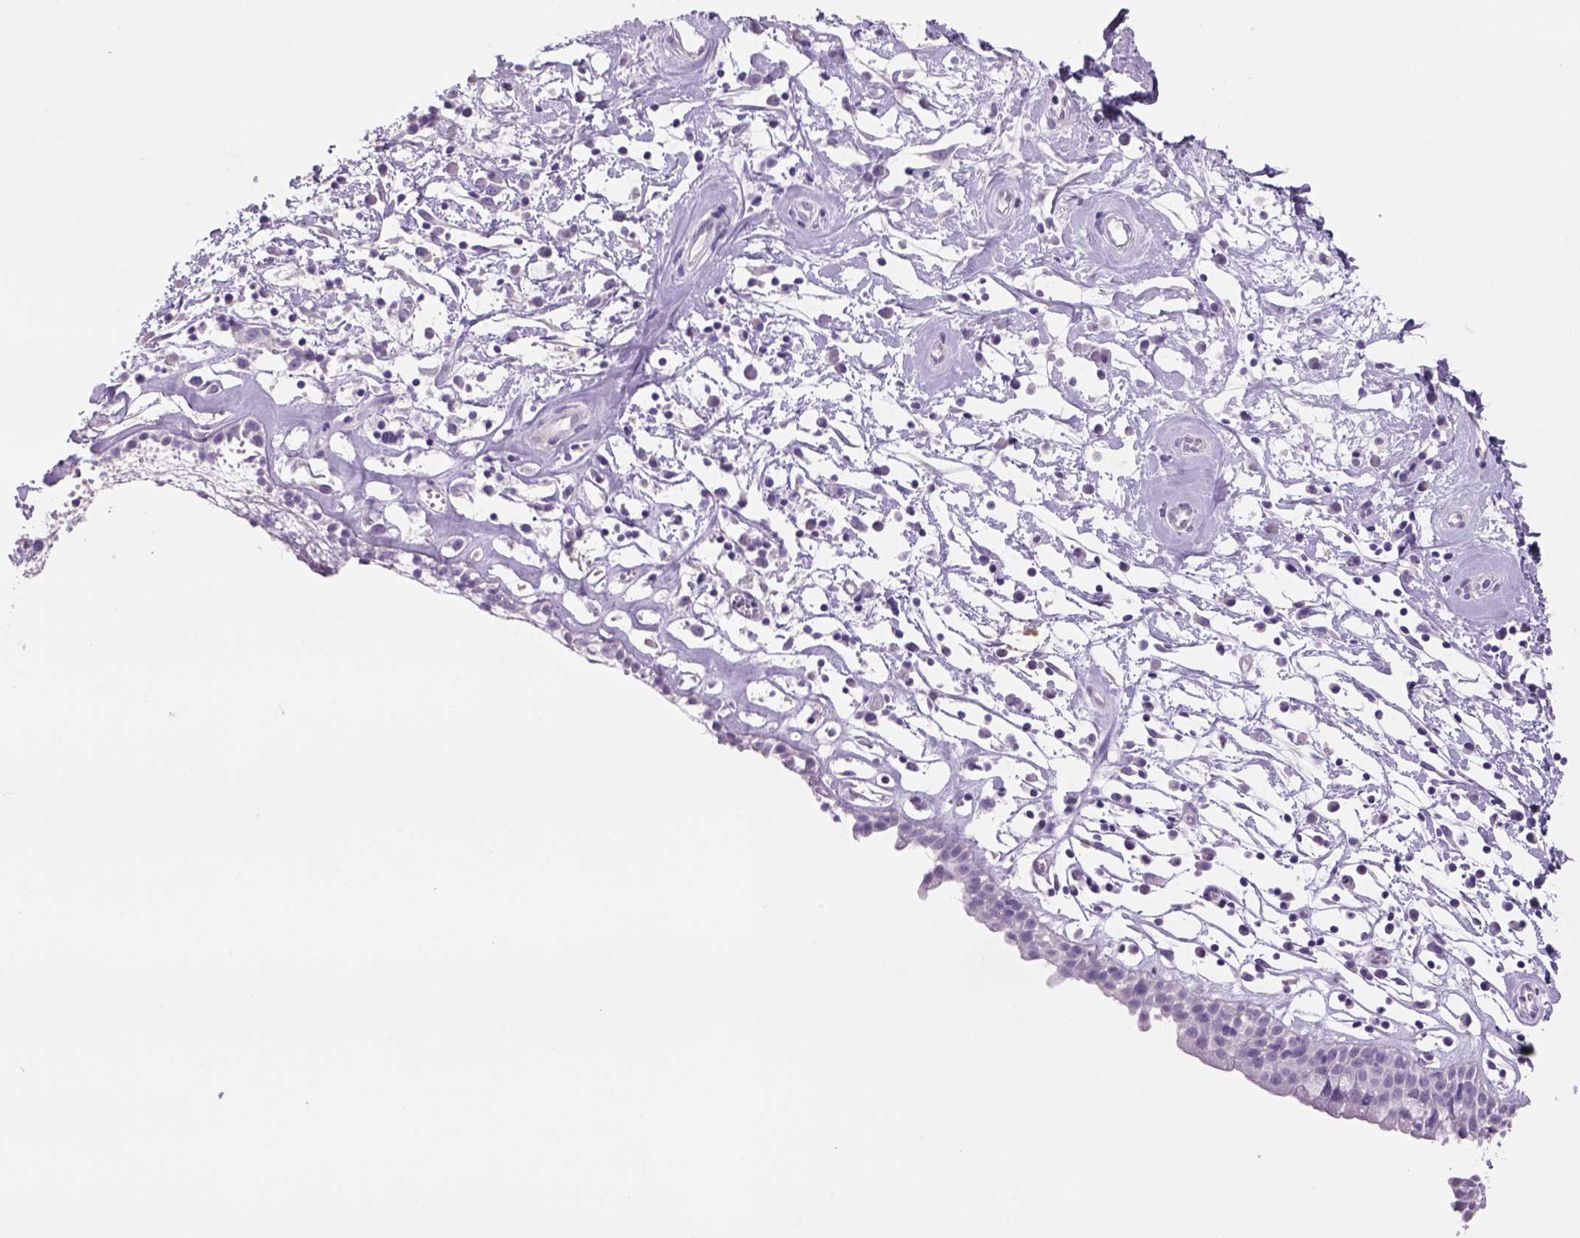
{"staining": {"intensity": "negative", "quantity": "none", "location": "none"}, "tissue": "nasopharynx", "cell_type": "Respiratory epithelial cells", "image_type": "normal", "snomed": [{"axis": "morphology", "description": "Normal tissue, NOS"}, {"axis": "topography", "description": "Nasopharynx"}], "caption": "An IHC histopathology image of benign nasopharynx is shown. There is no staining in respiratory epithelial cells of nasopharynx.", "gene": "TENM4", "patient": {"sex": "male", "age": 77}}